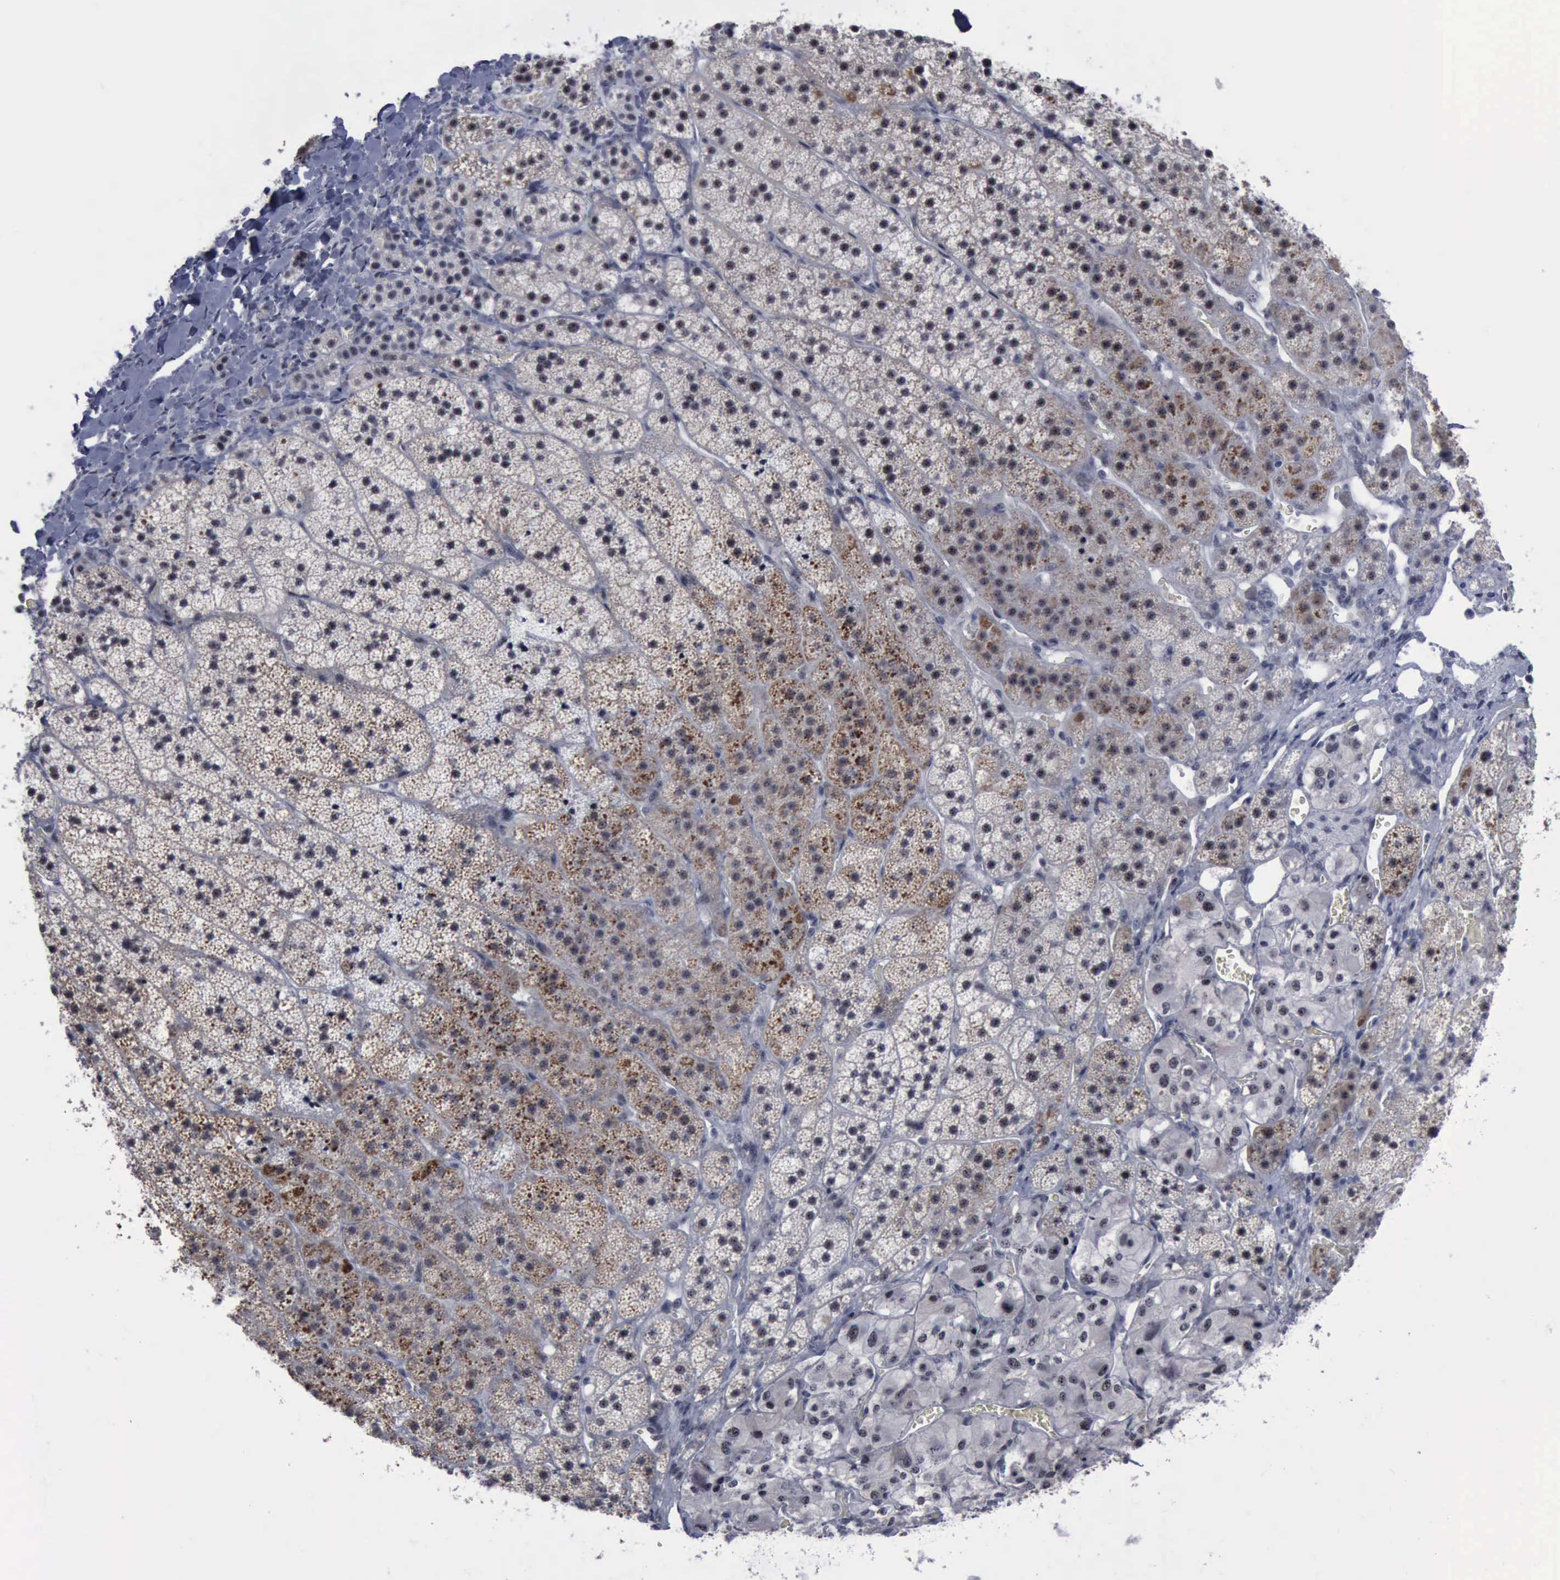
{"staining": {"intensity": "moderate", "quantity": "25%-75%", "location": "cytoplasmic/membranous"}, "tissue": "adrenal gland", "cell_type": "Glandular cells", "image_type": "normal", "snomed": [{"axis": "morphology", "description": "Normal tissue, NOS"}, {"axis": "topography", "description": "Adrenal gland"}], "caption": "This histopathology image demonstrates unremarkable adrenal gland stained with immunohistochemistry (IHC) to label a protein in brown. The cytoplasmic/membranous of glandular cells show moderate positivity for the protein. Nuclei are counter-stained blue.", "gene": "BRD1", "patient": {"sex": "female", "age": 44}}